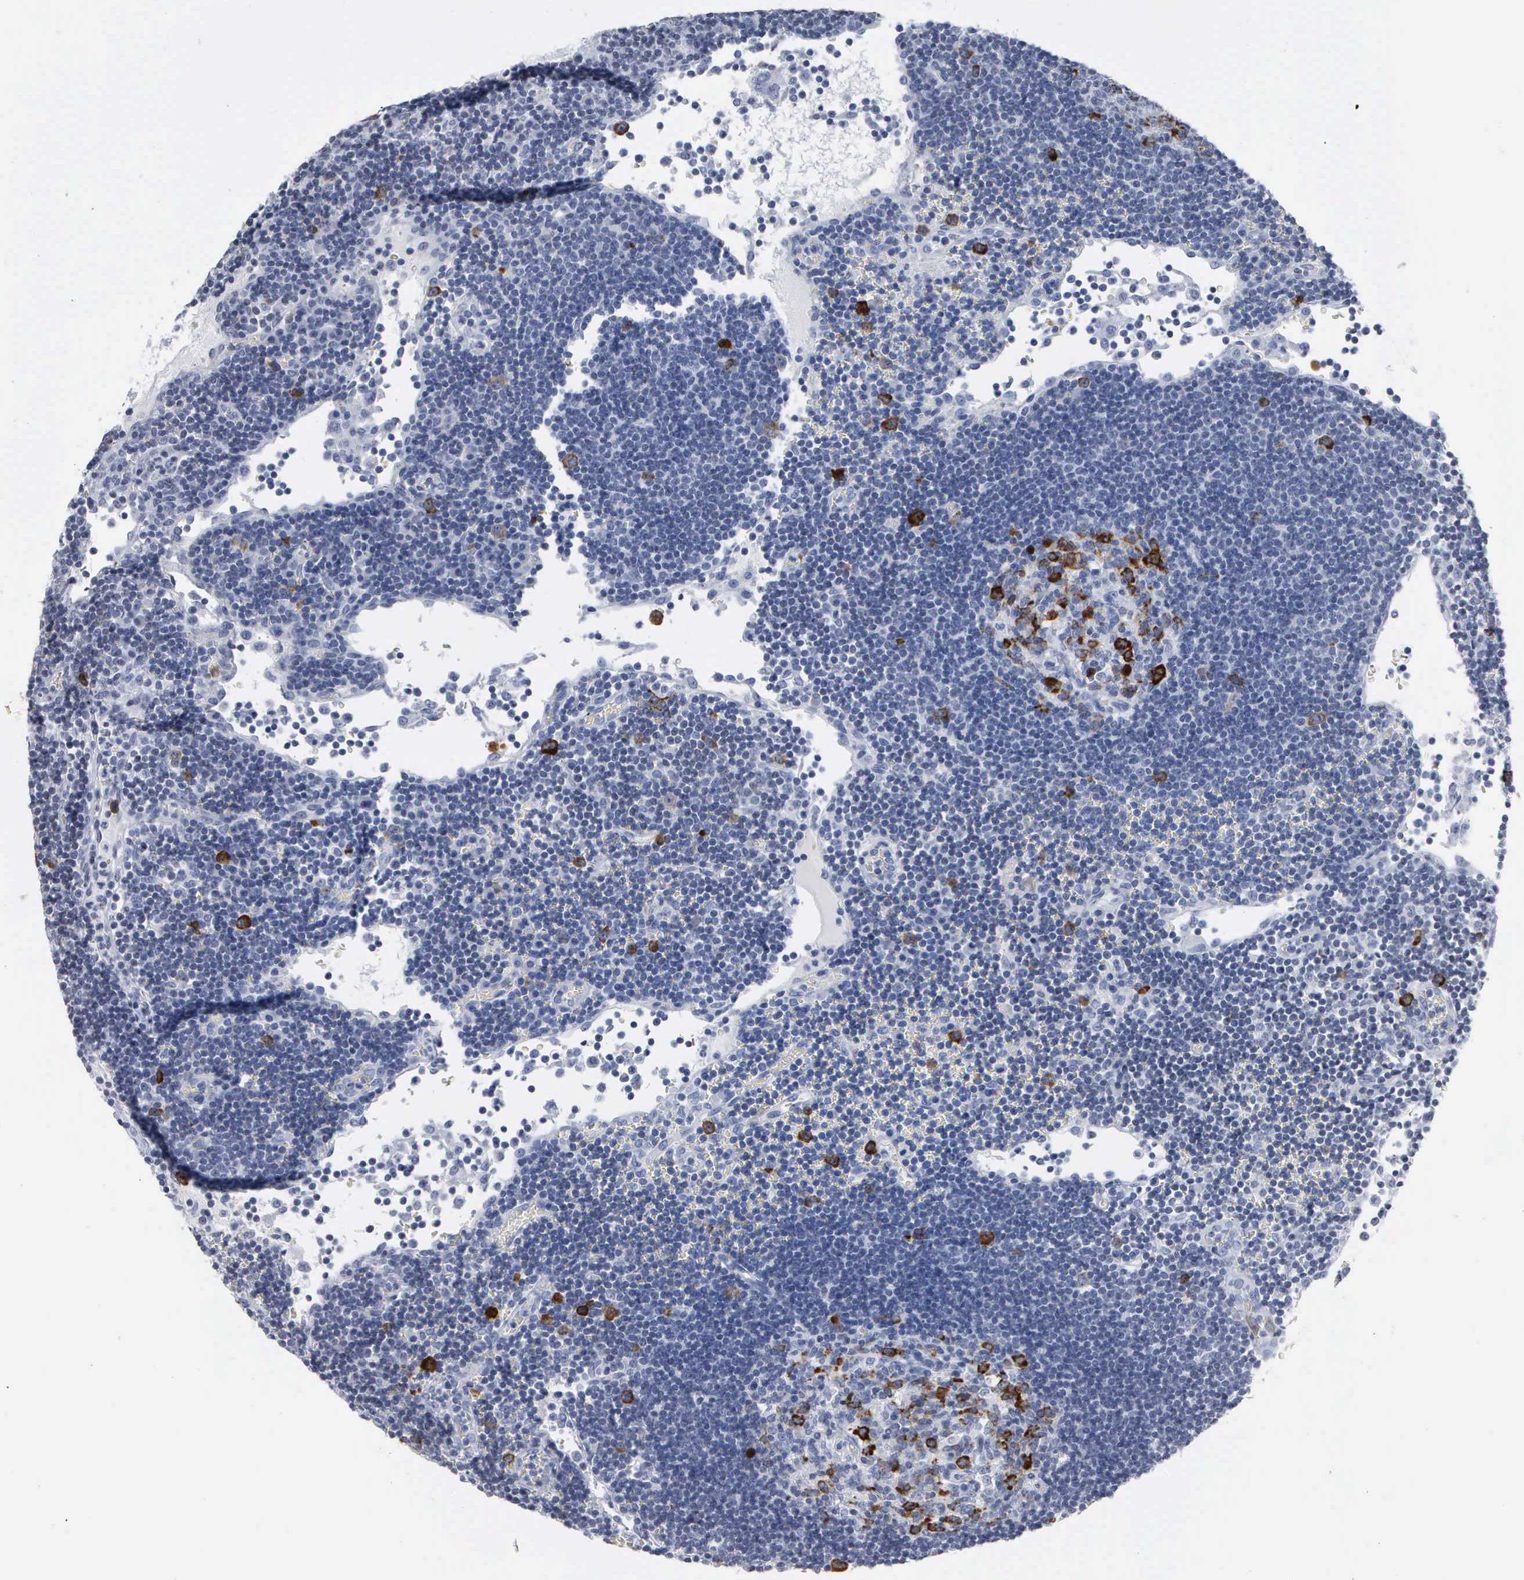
{"staining": {"intensity": "strong", "quantity": "<25%", "location": "cytoplasmic/membranous"}, "tissue": "lymph node", "cell_type": "Germinal center cells", "image_type": "normal", "snomed": [{"axis": "morphology", "description": "Normal tissue, NOS"}, {"axis": "topography", "description": "Lymph node"}], "caption": "Germinal center cells reveal strong cytoplasmic/membranous expression in approximately <25% of cells in unremarkable lymph node.", "gene": "CCNB1", "patient": {"sex": "male", "age": 54}}